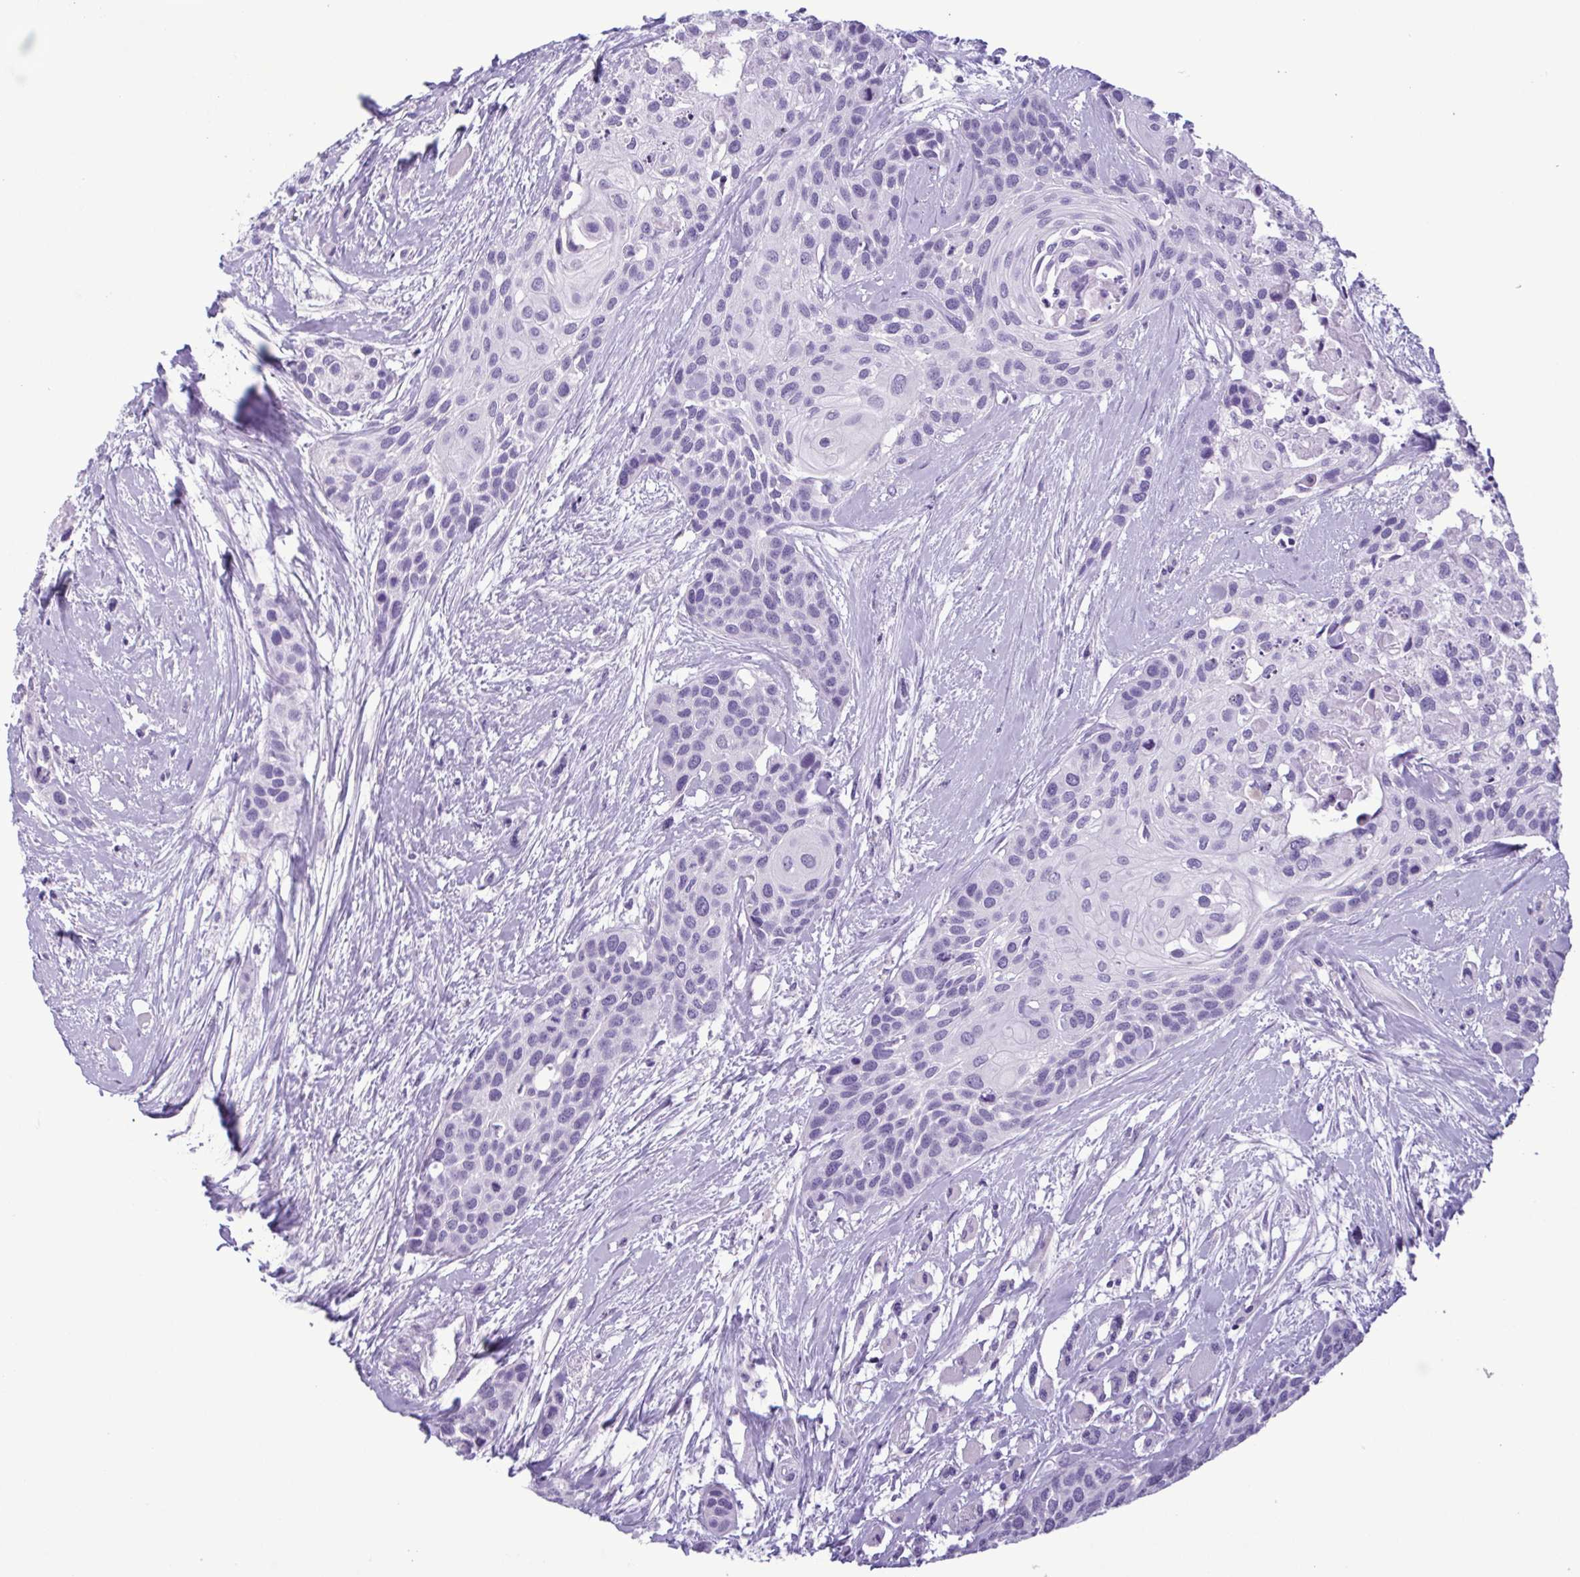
{"staining": {"intensity": "negative", "quantity": "none", "location": "none"}, "tissue": "head and neck cancer", "cell_type": "Tumor cells", "image_type": "cancer", "snomed": [{"axis": "morphology", "description": "Squamous cell carcinoma, NOS"}, {"axis": "topography", "description": "Head-Neck"}], "caption": "Immunohistochemistry image of neoplastic tissue: head and neck cancer (squamous cell carcinoma) stained with DAB (3,3'-diaminobenzidine) reveals no significant protein expression in tumor cells.", "gene": "INAFM1", "patient": {"sex": "female", "age": 50}}